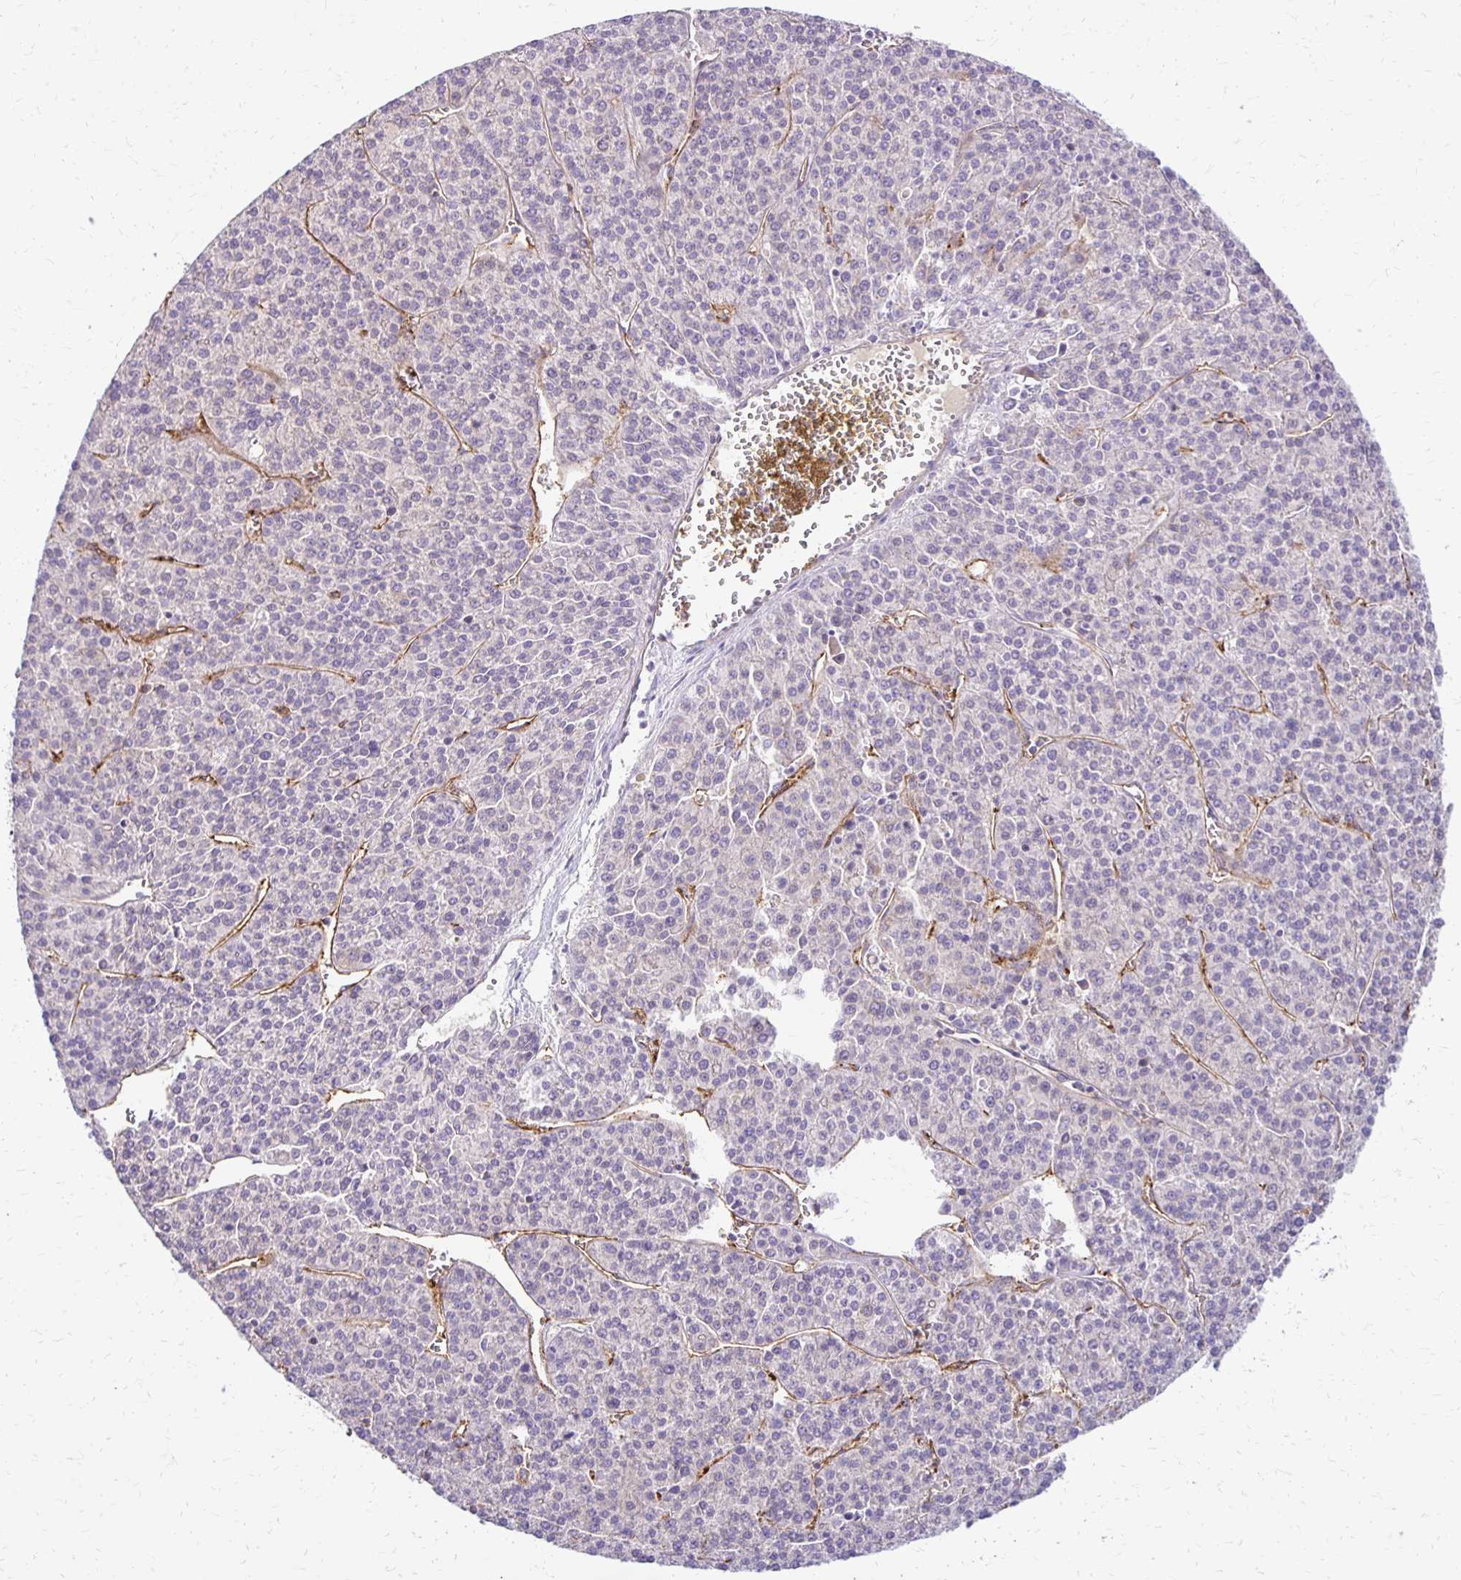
{"staining": {"intensity": "negative", "quantity": "none", "location": "none"}, "tissue": "liver cancer", "cell_type": "Tumor cells", "image_type": "cancer", "snomed": [{"axis": "morphology", "description": "Carcinoma, Hepatocellular, NOS"}, {"axis": "topography", "description": "Liver"}], "caption": "This is an immunohistochemistry image of human liver cancer. There is no positivity in tumor cells.", "gene": "TTYH1", "patient": {"sex": "female", "age": 58}}